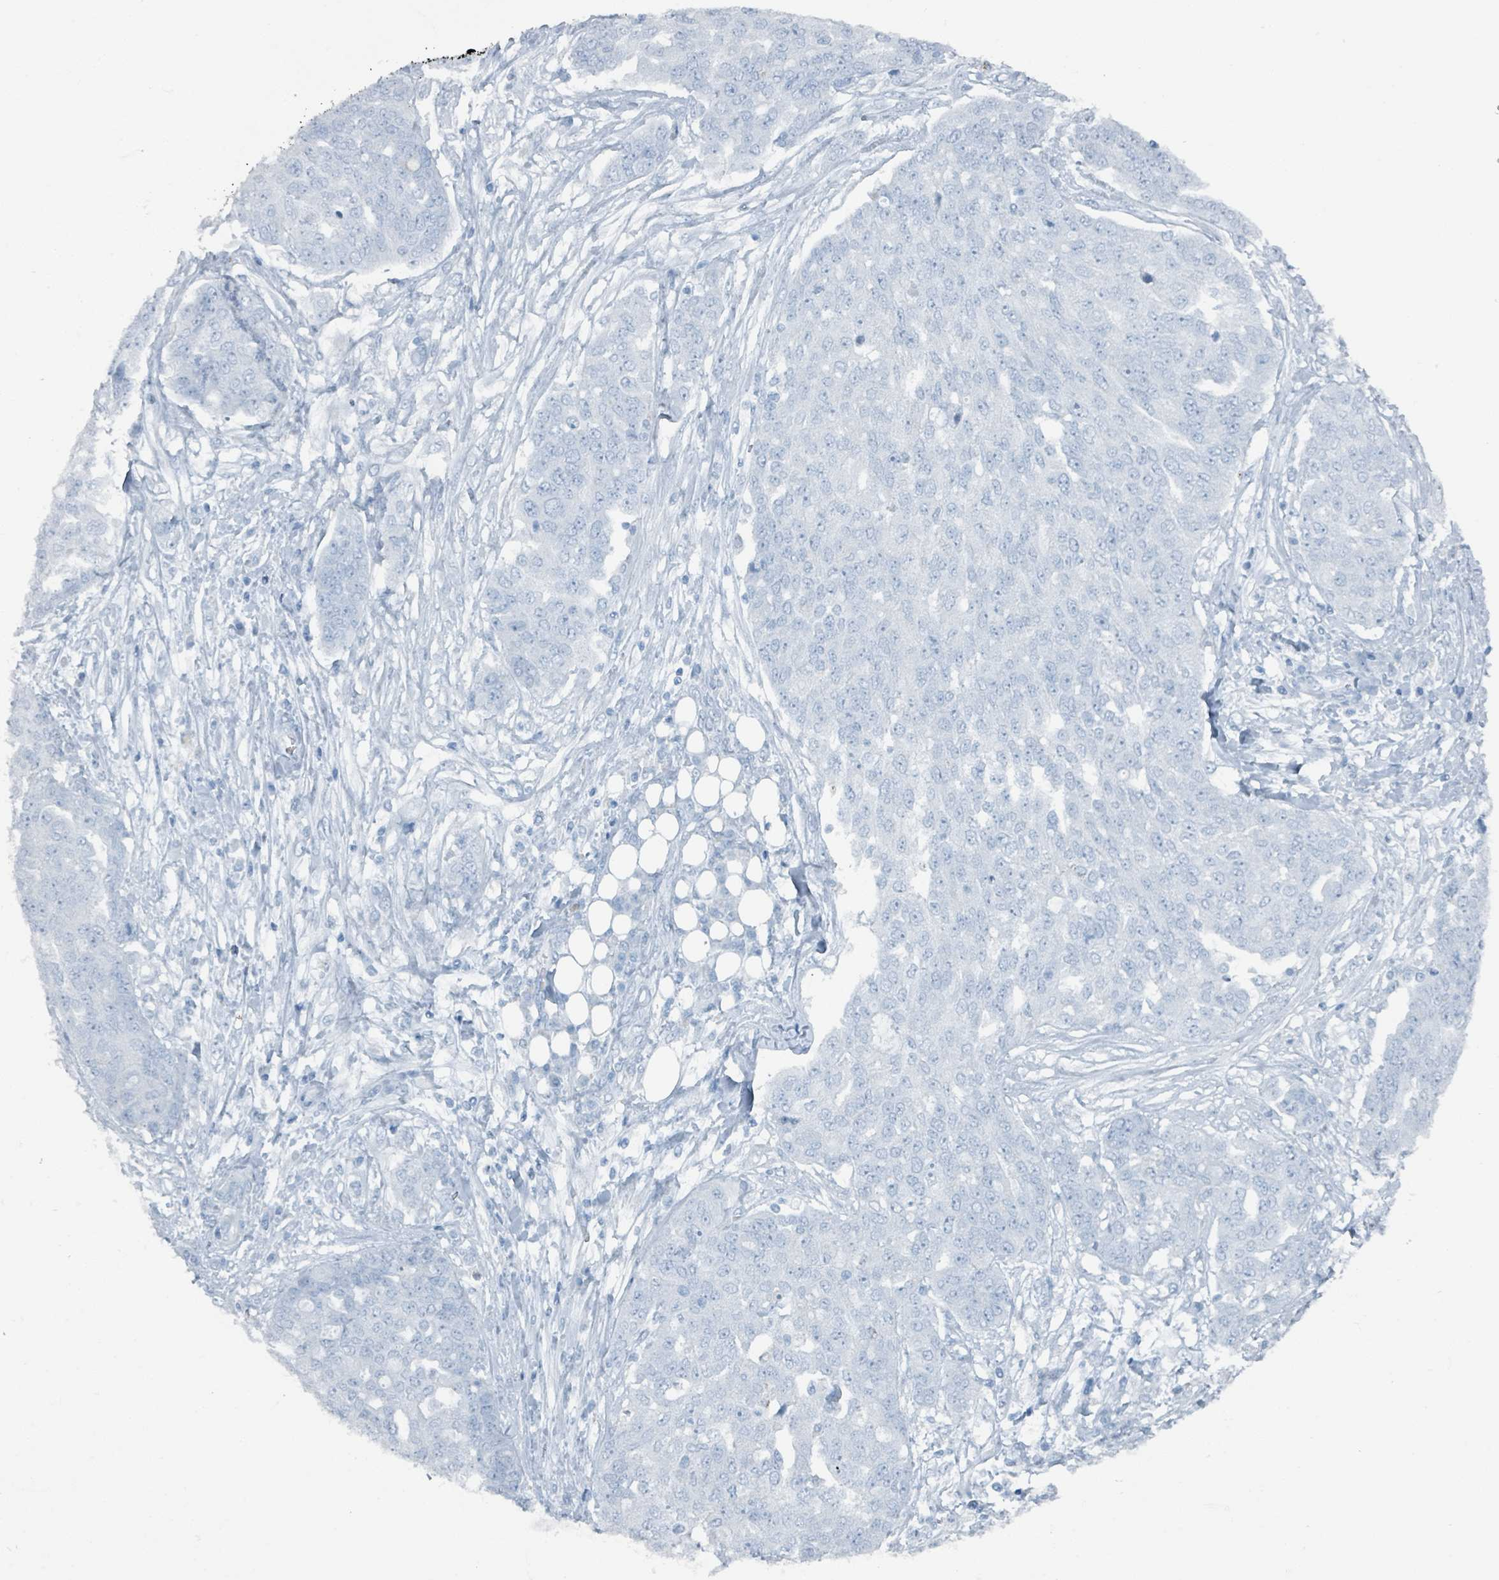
{"staining": {"intensity": "negative", "quantity": "none", "location": "none"}, "tissue": "ovarian cancer", "cell_type": "Tumor cells", "image_type": "cancer", "snomed": [{"axis": "morphology", "description": "Cystadenocarcinoma, serous, NOS"}, {"axis": "topography", "description": "Soft tissue"}, {"axis": "topography", "description": "Ovary"}], "caption": "Ovarian cancer (serous cystadenocarcinoma) was stained to show a protein in brown. There is no significant positivity in tumor cells.", "gene": "GAMT", "patient": {"sex": "female", "age": 57}}